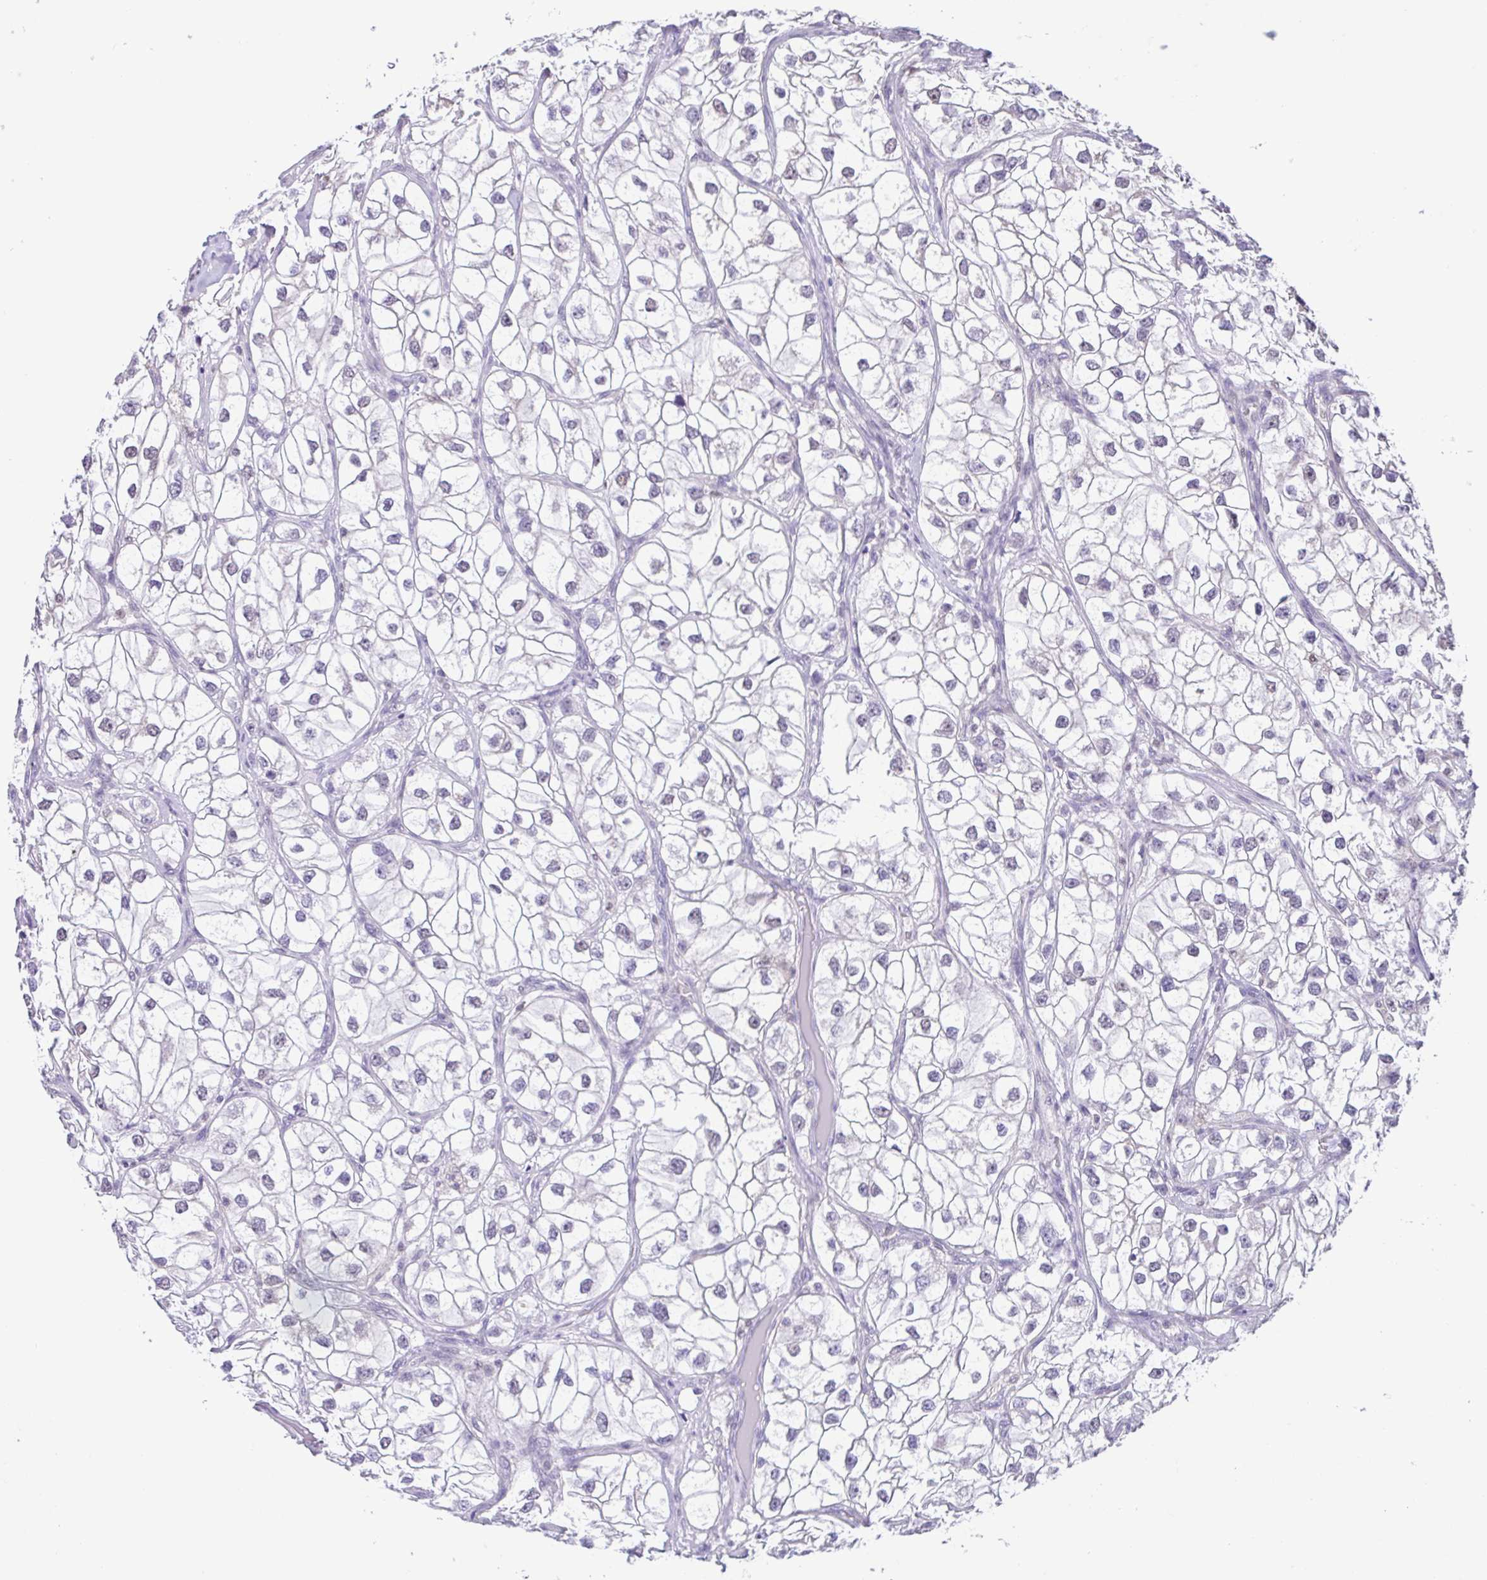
{"staining": {"intensity": "negative", "quantity": "none", "location": "none"}, "tissue": "renal cancer", "cell_type": "Tumor cells", "image_type": "cancer", "snomed": [{"axis": "morphology", "description": "Adenocarcinoma, NOS"}, {"axis": "topography", "description": "Kidney"}], "caption": "The histopathology image reveals no staining of tumor cells in renal cancer.", "gene": "ACTRT3", "patient": {"sex": "male", "age": 59}}